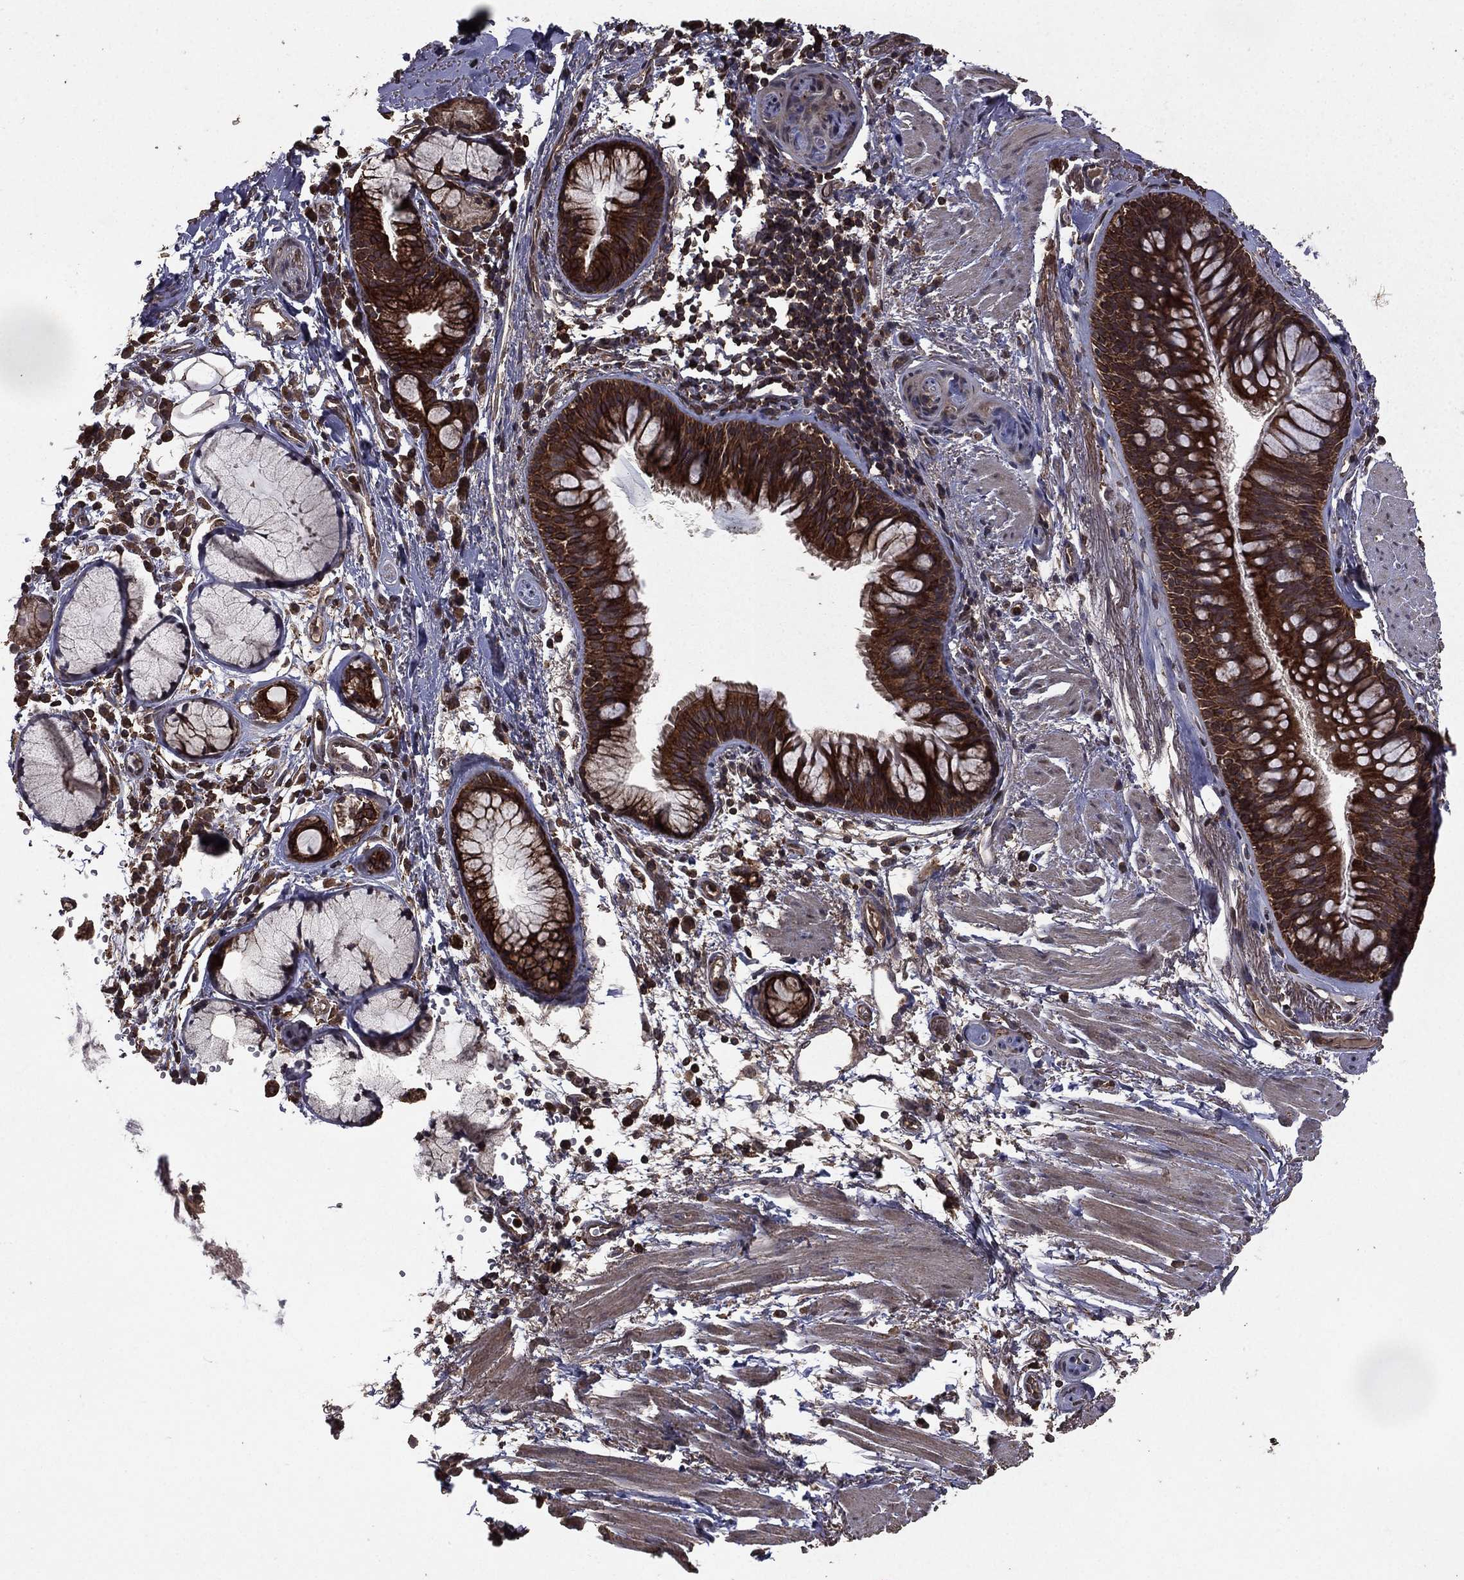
{"staining": {"intensity": "strong", "quantity": ">75%", "location": "cytoplasmic/membranous"}, "tissue": "bronchus", "cell_type": "Respiratory epithelial cells", "image_type": "normal", "snomed": [{"axis": "morphology", "description": "Normal tissue, NOS"}, {"axis": "morphology", "description": "Squamous cell carcinoma, NOS"}, {"axis": "topography", "description": "Cartilage tissue"}, {"axis": "topography", "description": "Bronchus"}], "caption": "Immunohistochemical staining of unremarkable human bronchus reveals >75% levels of strong cytoplasmic/membranous protein staining in about >75% of respiratory epithelial cells.", "gene": "BIRC6", "patient": {"sex": "male", "age": 72}}